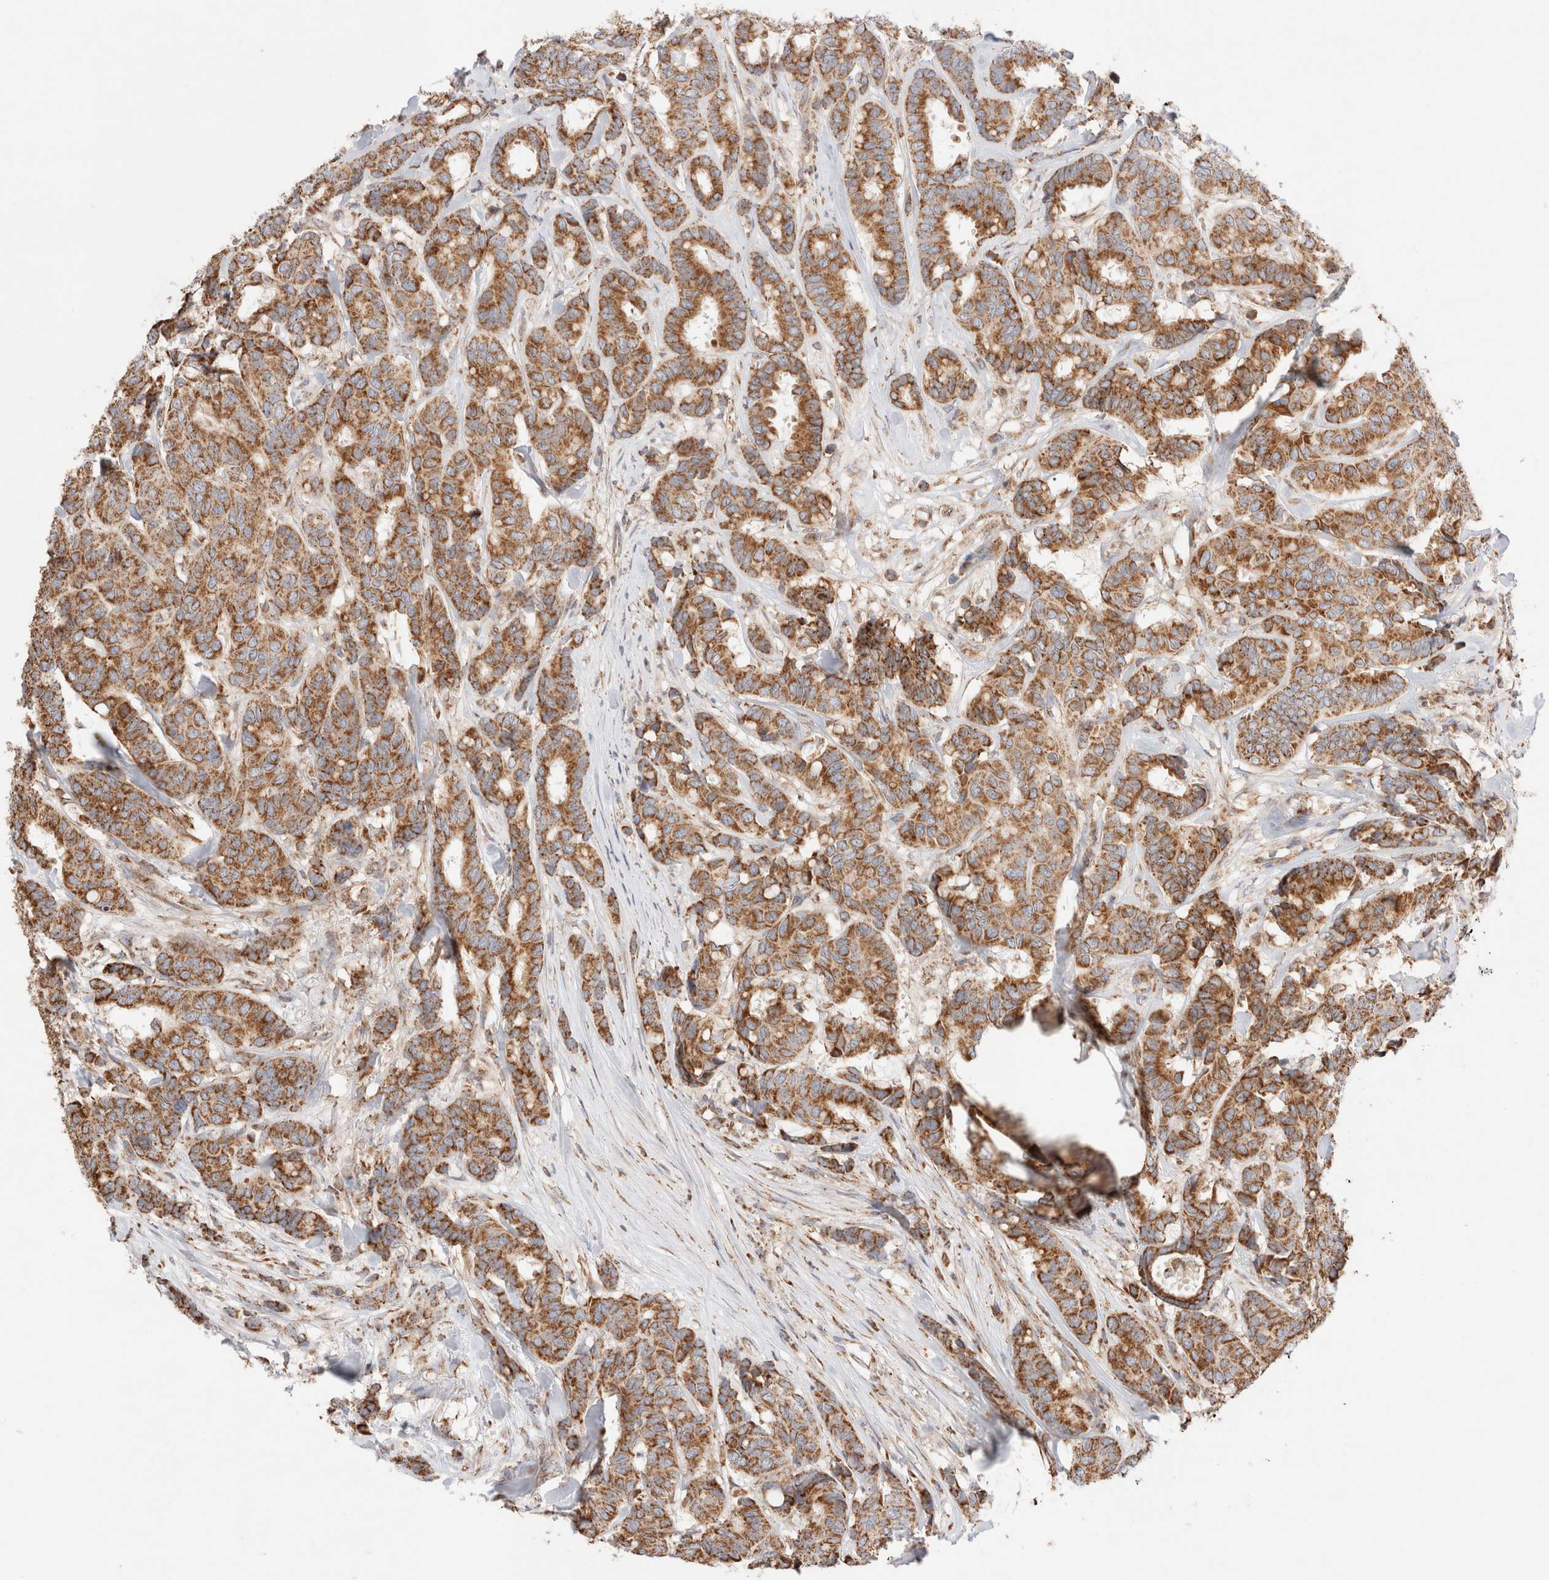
{"staining": {"intensity": "moderate", "quantity": ">75%", "location": "cytoplasmic/membranous"}, "tissue": "breast cancer", "cell_type": "Tumor cells", "image_type": "cancer", "snomed": [{"axis": "morphology", "description": "Duct carcinoma"}, {"axis": "topography", "description": "Breast"}], "caption": "A high-resolution histopathology image shows IHC staining of breast infiltrating ductal carcinoma, which exhibits moderate cytoplasmic/membranous expression in approximately >75% of tumor cells.", "gene": "TMPPE", "patient": {"sex": "female", "age": 87}}